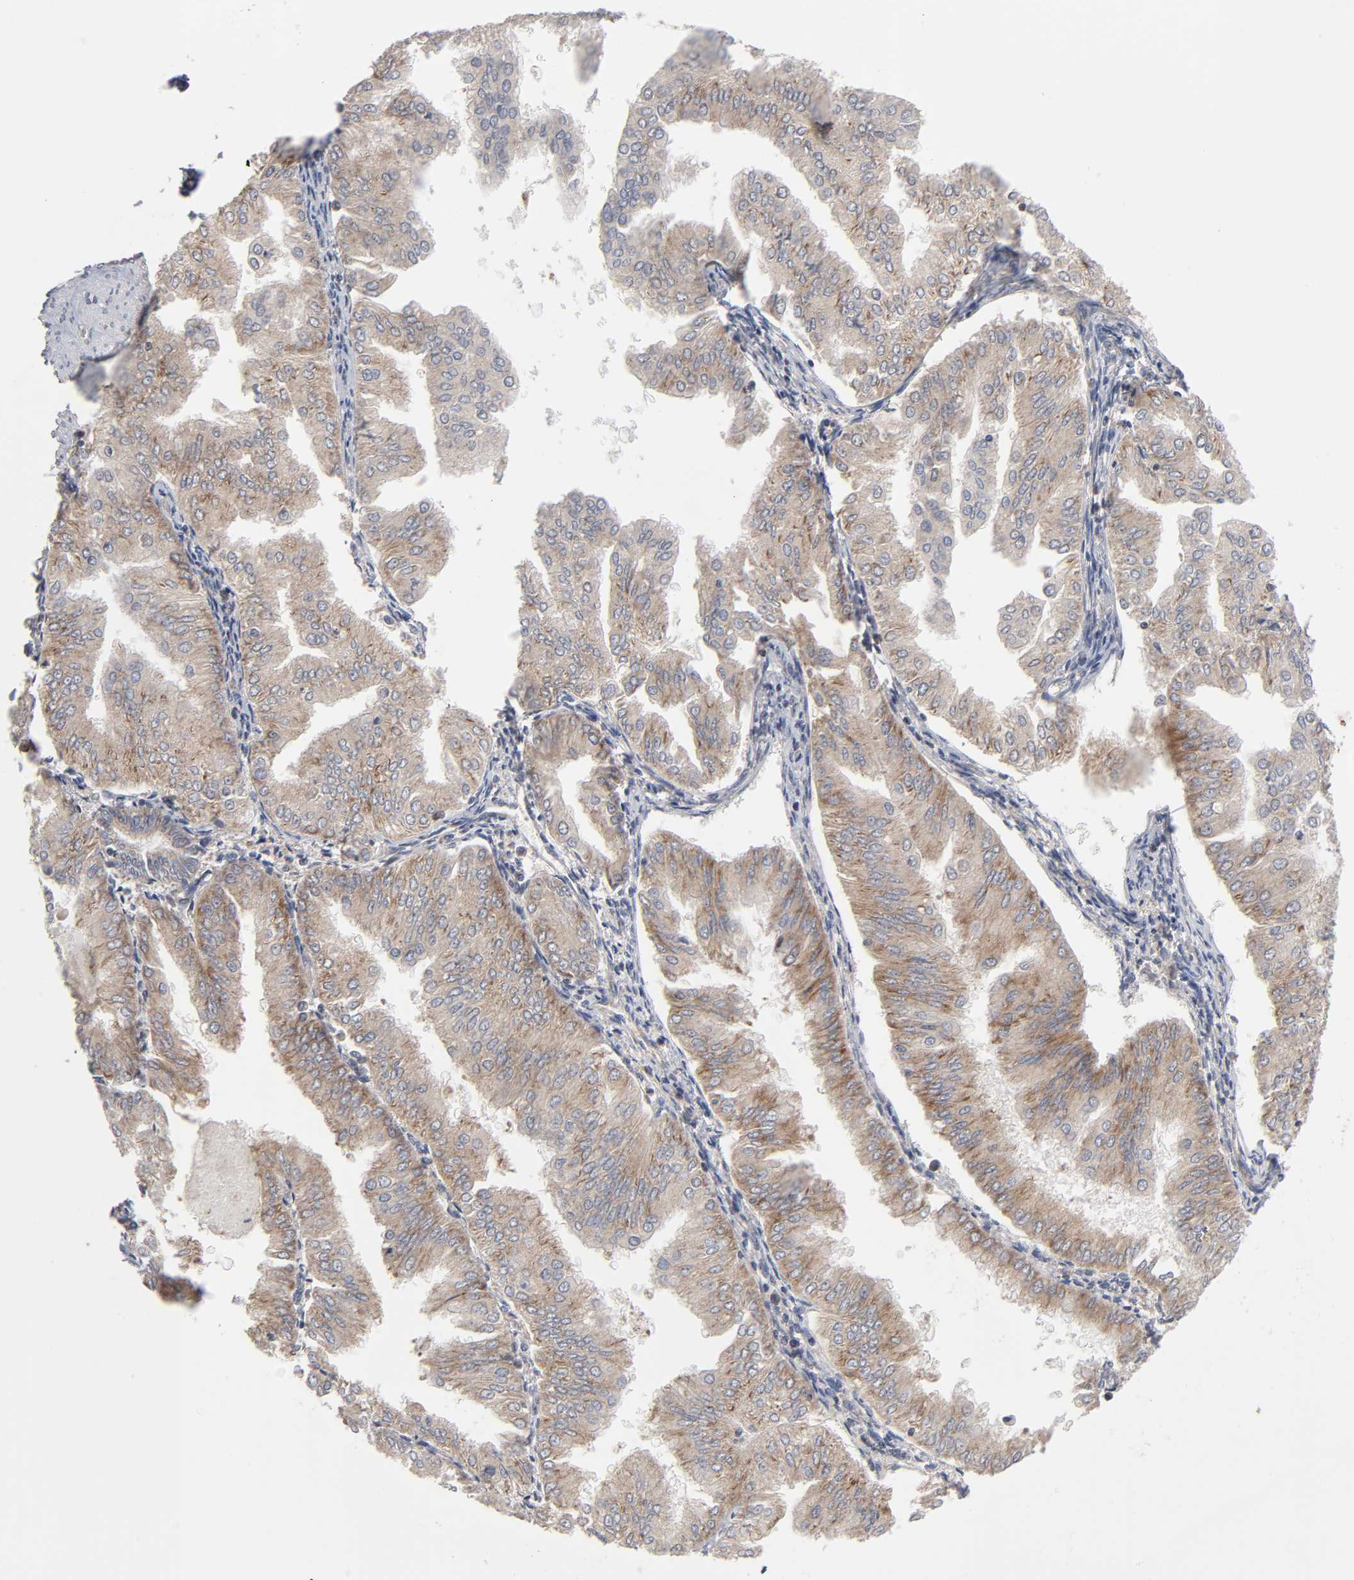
{"staining": {"intensity": "weak", "quantity": ">75%", "location": "cytoplasmic/membranous"}, "tissue": "endometrial cancer", "cell_type": "Tumor cells", "image_type": "cancer", "snomed": [{"axis": "morphology", "description": "Adenocarcinoma, NOS"}, {"axis": "topography", "description": "Endometrium"}], "caption": "A brown stain shows weak cytoplasmic/membranous staining of a protein in human adenocarcinoma (endometrial) tumor cells. (Stains: DAB in brown, nuclei in blue, Microscopy: brightfield microscopy at high magnification).", "gene": "IL4R", "patient": {"sex": "female", "age": 53}}